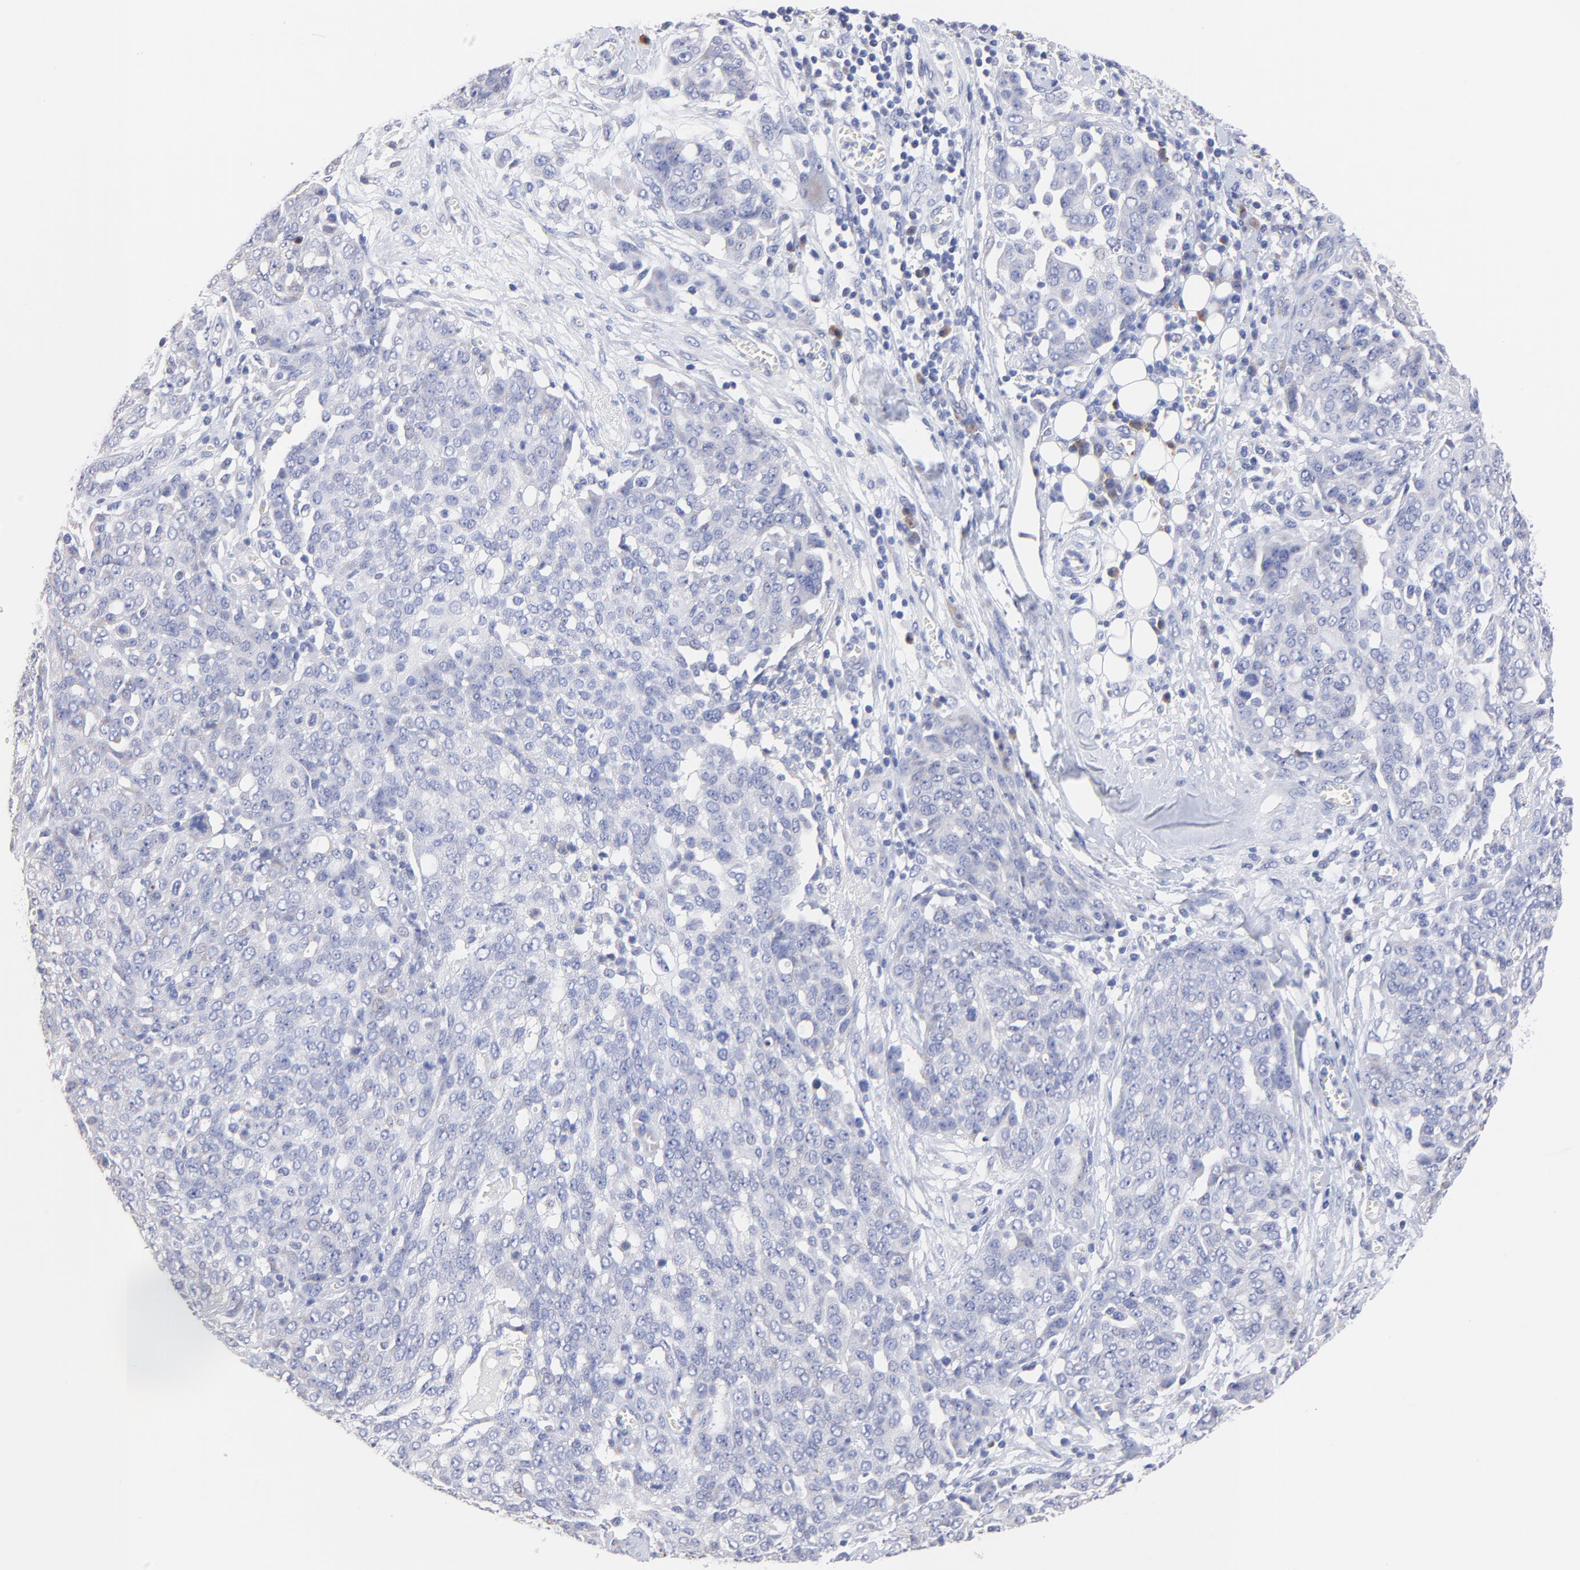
{"staining": {"intensity": "negative", "quantity": "none", "location": "none"}, "tissue": "ovarian cancer", "cell_type": "Tumor cells", "image_type": "cancer", "snomed": [{"axis": "morphology", "description": "Cystadenocarcinoma, serous, NOS"}, {"axis": "topography", "description": "Soft tissue"}, {"axis": "topography", "description": "Ovary"}], "caption": "Immunohistochemistry photomicrograph of neoplastic tissue: serous cystadenocarcinoma (ovarian) stained with DAB (3,3'-diaminobenzidine) reveals no significant protein staining in tumor cells. (Brightfield microscopy of DAB immunohistochemistry at high magnification).", "gene": "LAX1", "patient": {"sex": "female", "age": 57}}